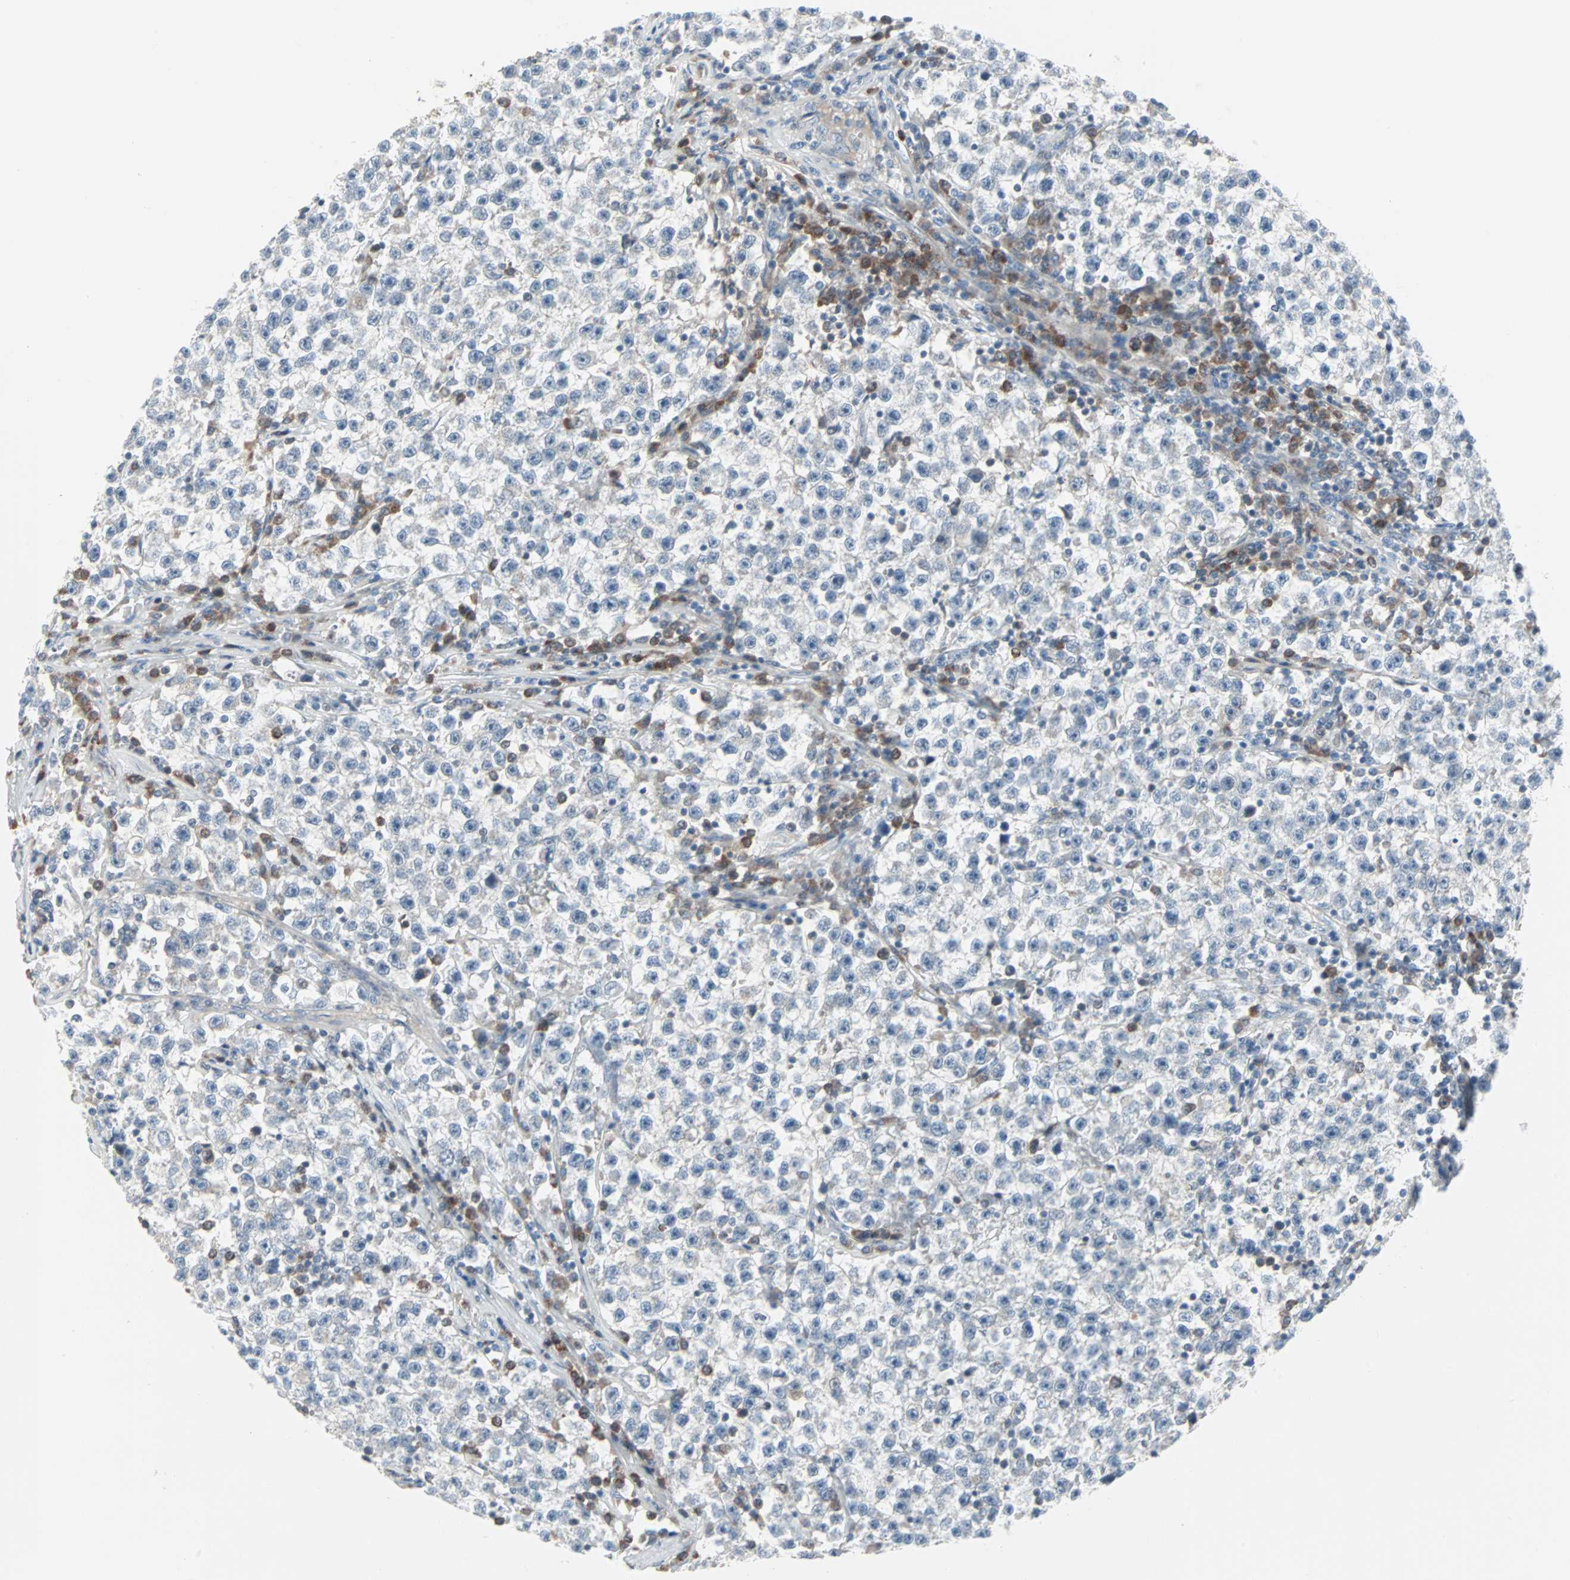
{"staining": {"intensity": "negative", "quantity": "none", "location": "none"}, "tissue": "testis cancer", "cell_type": "Tumor cells", "image_type": "cancer", "snomed": [{"axis": "morphology", "description": "Seminoma, NOS"}, {"axis": "topography", "description": "Testis"}], "caption": "DAB (3,3'-diaminobenzidine) immunohistochemical staining of testis cancer reveals no significant positivity in tumor cells.", "gene": "CASP3", "patient": {"sex": "male", "age": 22}}